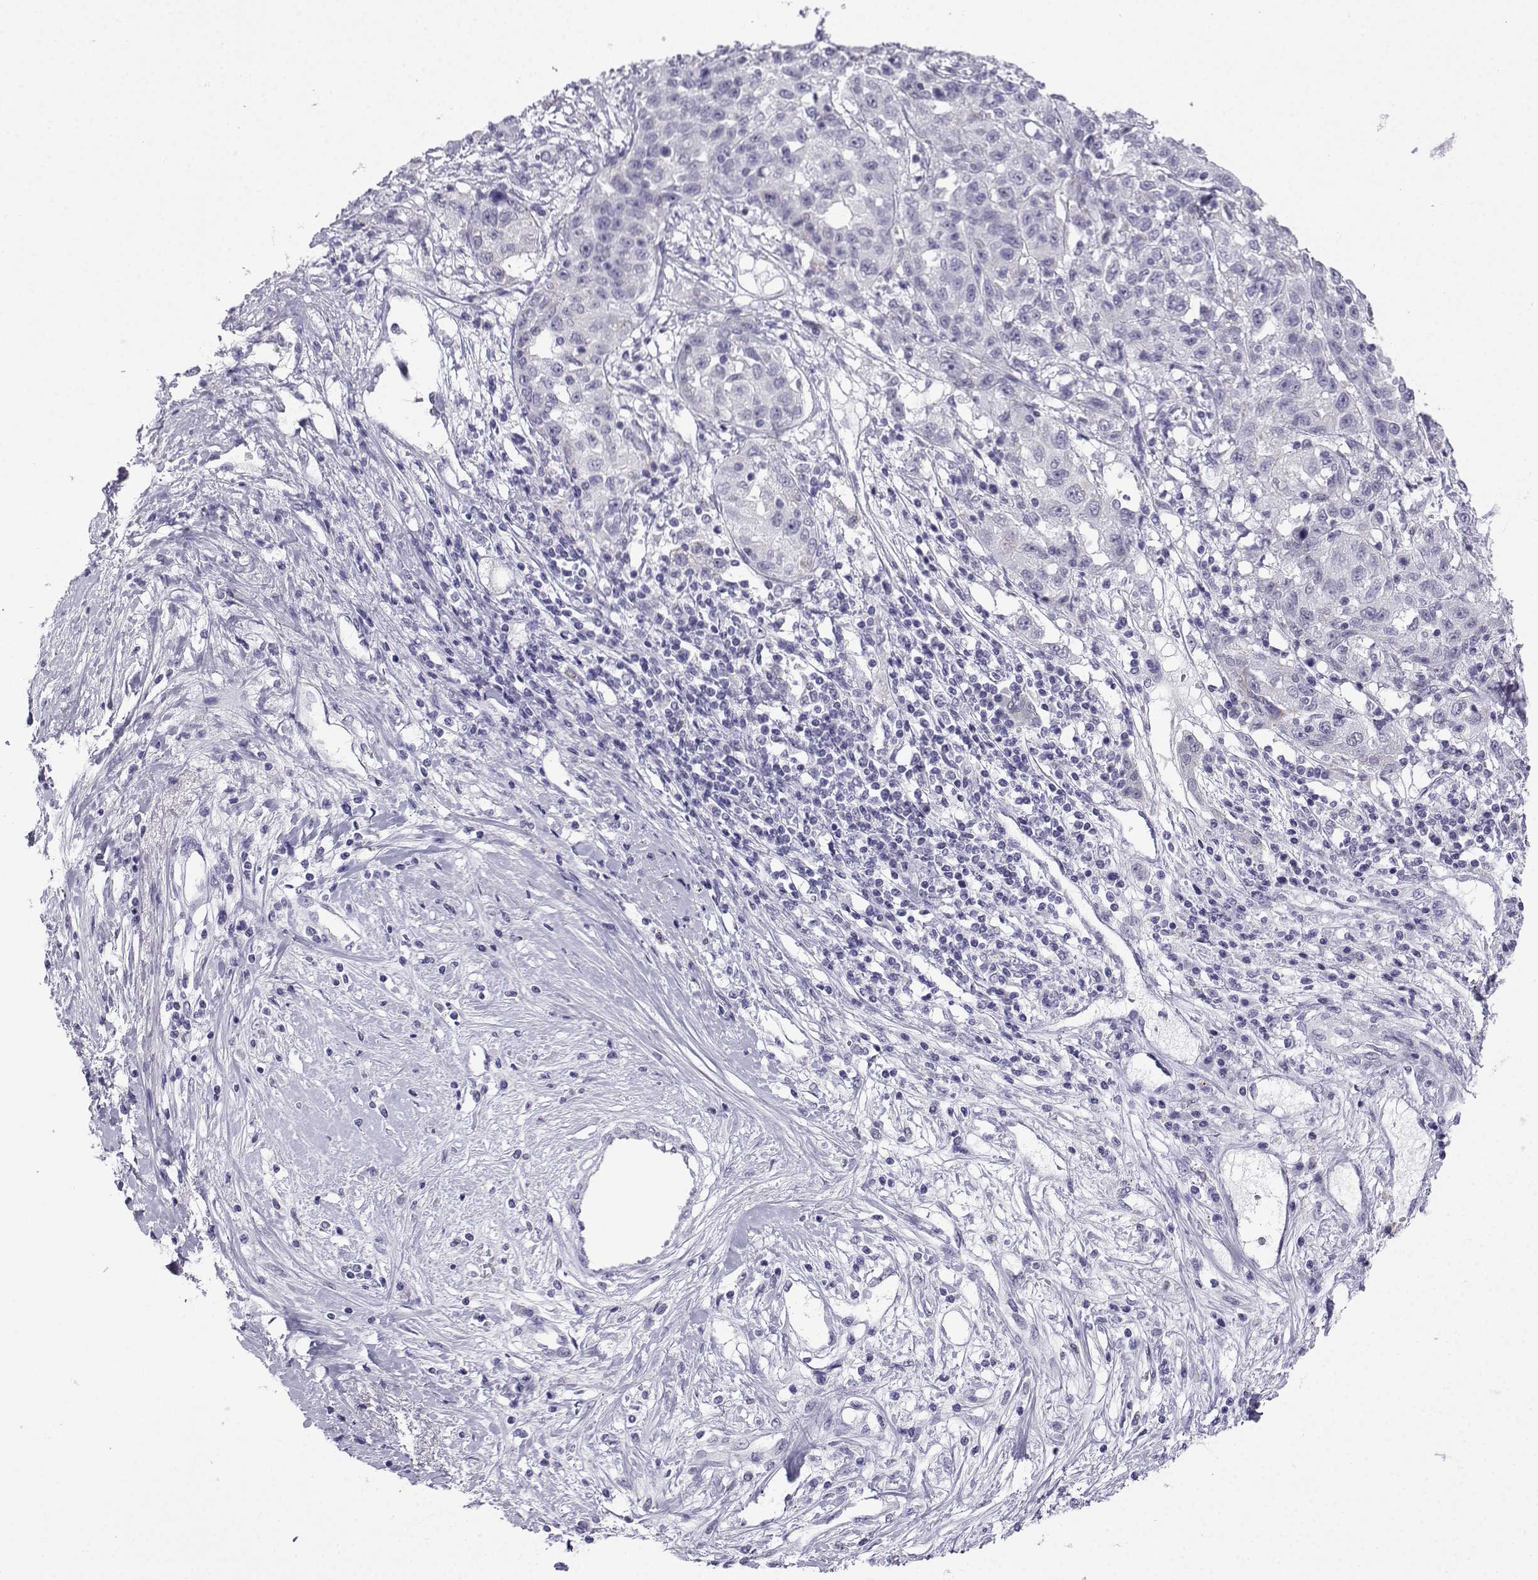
{"staining": {"intensity": "negative", "quantity": "none", "location": "none"}, "tissue": "liver cancer", "cell_type": "Tumor cells", "image_type": "cancer", "snomed": [{"axis": "morphology", "description": "Adenocarcinoma, NOS"}, {"axis": "morphology", "description": "Cholangiocarcinoma"}, {"axis": "topography", "description": "Liver"}], "caption": "Tumor cells show no significant positivity in adenocarcinoma (liver). Brightfield microscopy of immunohistochemistry stained with DAB (3,3'-diaminobenzidine) (brown) and hematoxylin (blue), captured at high magnification.", "gene": "ACRBP", "patient": {"sex": "male", "age": 64}}